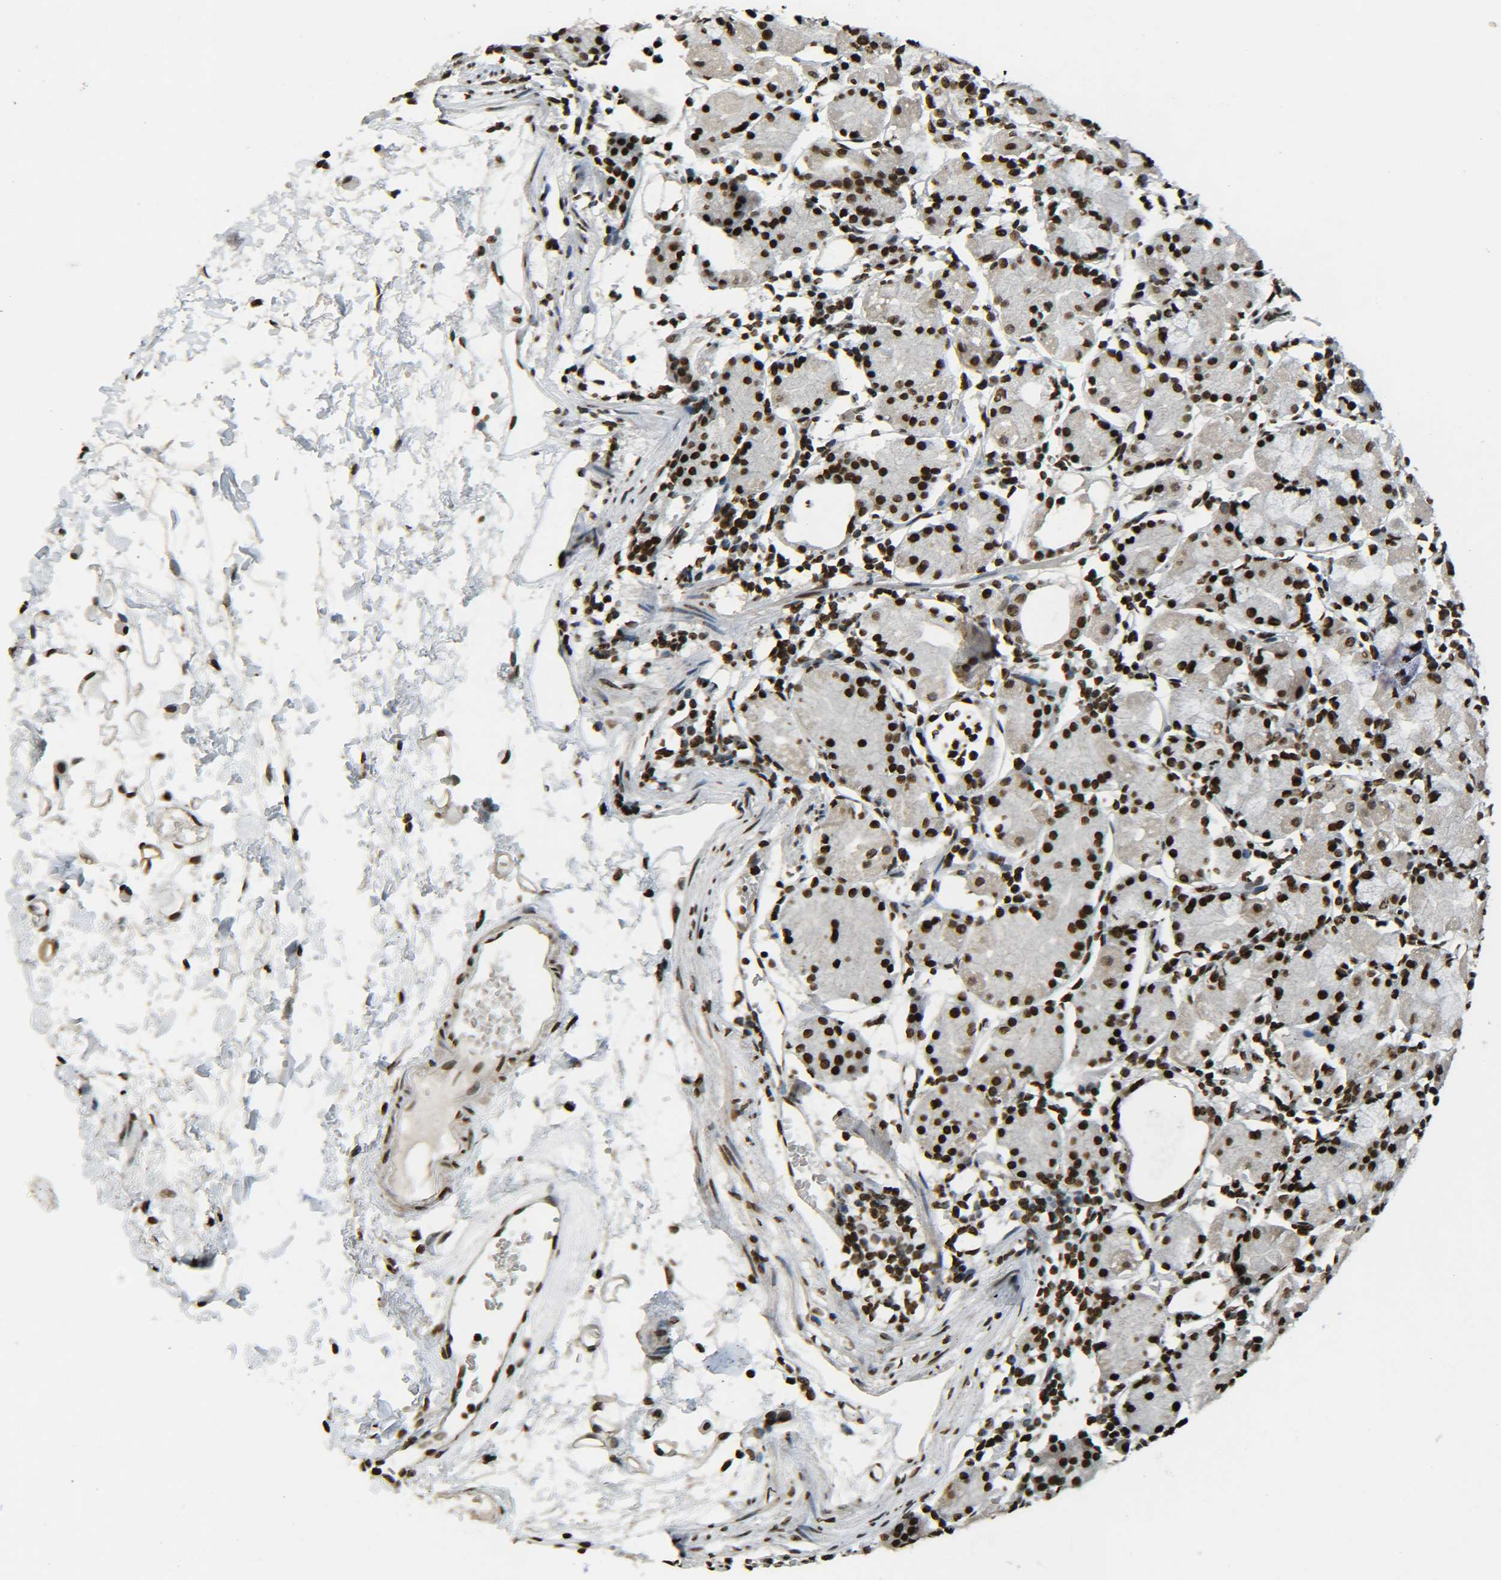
{"staining": {"intensity": "strong", "quantity": ">75%", "location": "nuclear"}, "tissue": "stomach", "cell_type": "Glandular cells", "image_type": "normal", "snomed": [{"axis": "morphology", "description": "Normal tissue, NOS"}, {"axis": "topography", "description": "Stomach"}, {"axis": "topography", "description": "Stomach, lower"}], "caption": "IHC histopathology image of normal stomach: human stomach stained using IHC demonstrates high levels of strong protein expression localized specifically in the nuclear of glandular cells, appearing as a nuclear brown color.", "gene": "H4C16", "patient": {"sex": "female", "age": 75}}